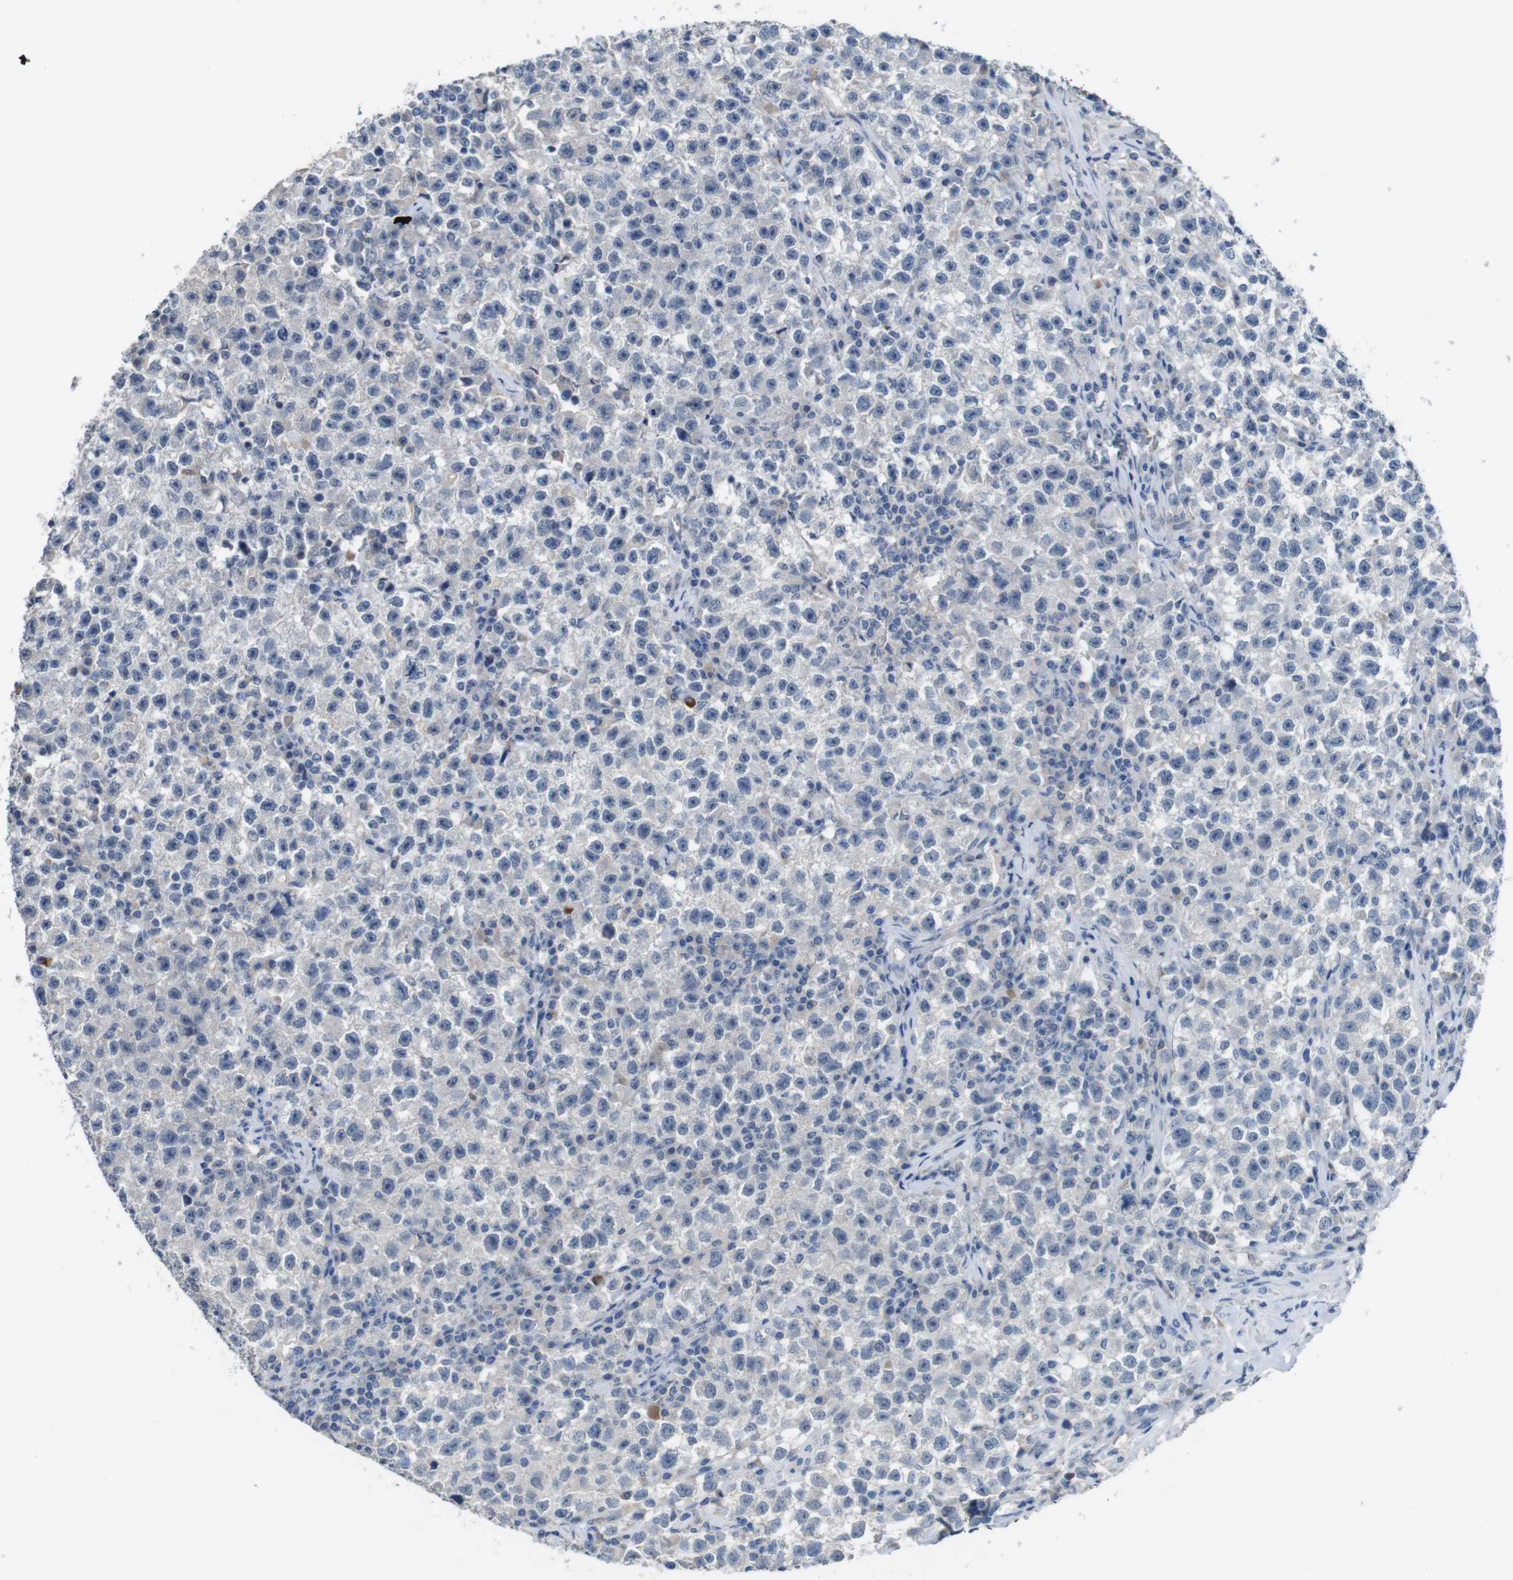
{"staining": {"intensity": "negative", "quantity": "none", "location": "none"}, "tissue": "testis cancer", "cell_type": "Tumor cells", "image_type": "cancer", "snomed": [{"axis": "morphology", "description": "Seminoma, NOS"}, {"axis": "topography", "description": "Testis"}], "caption": "Immunohistochemical staining of human testis cancer demonstrates no significant positivity in tumor cells. Brightfield microscopy of immunohistochemistry (IHC) stained with DAB (3,3'-diaminobenzidine) (brown) and hematoxylin (blue), captured at high magnification.", "gene": "SLC2A8", "patient": {"sex": "male", "age": 22}}